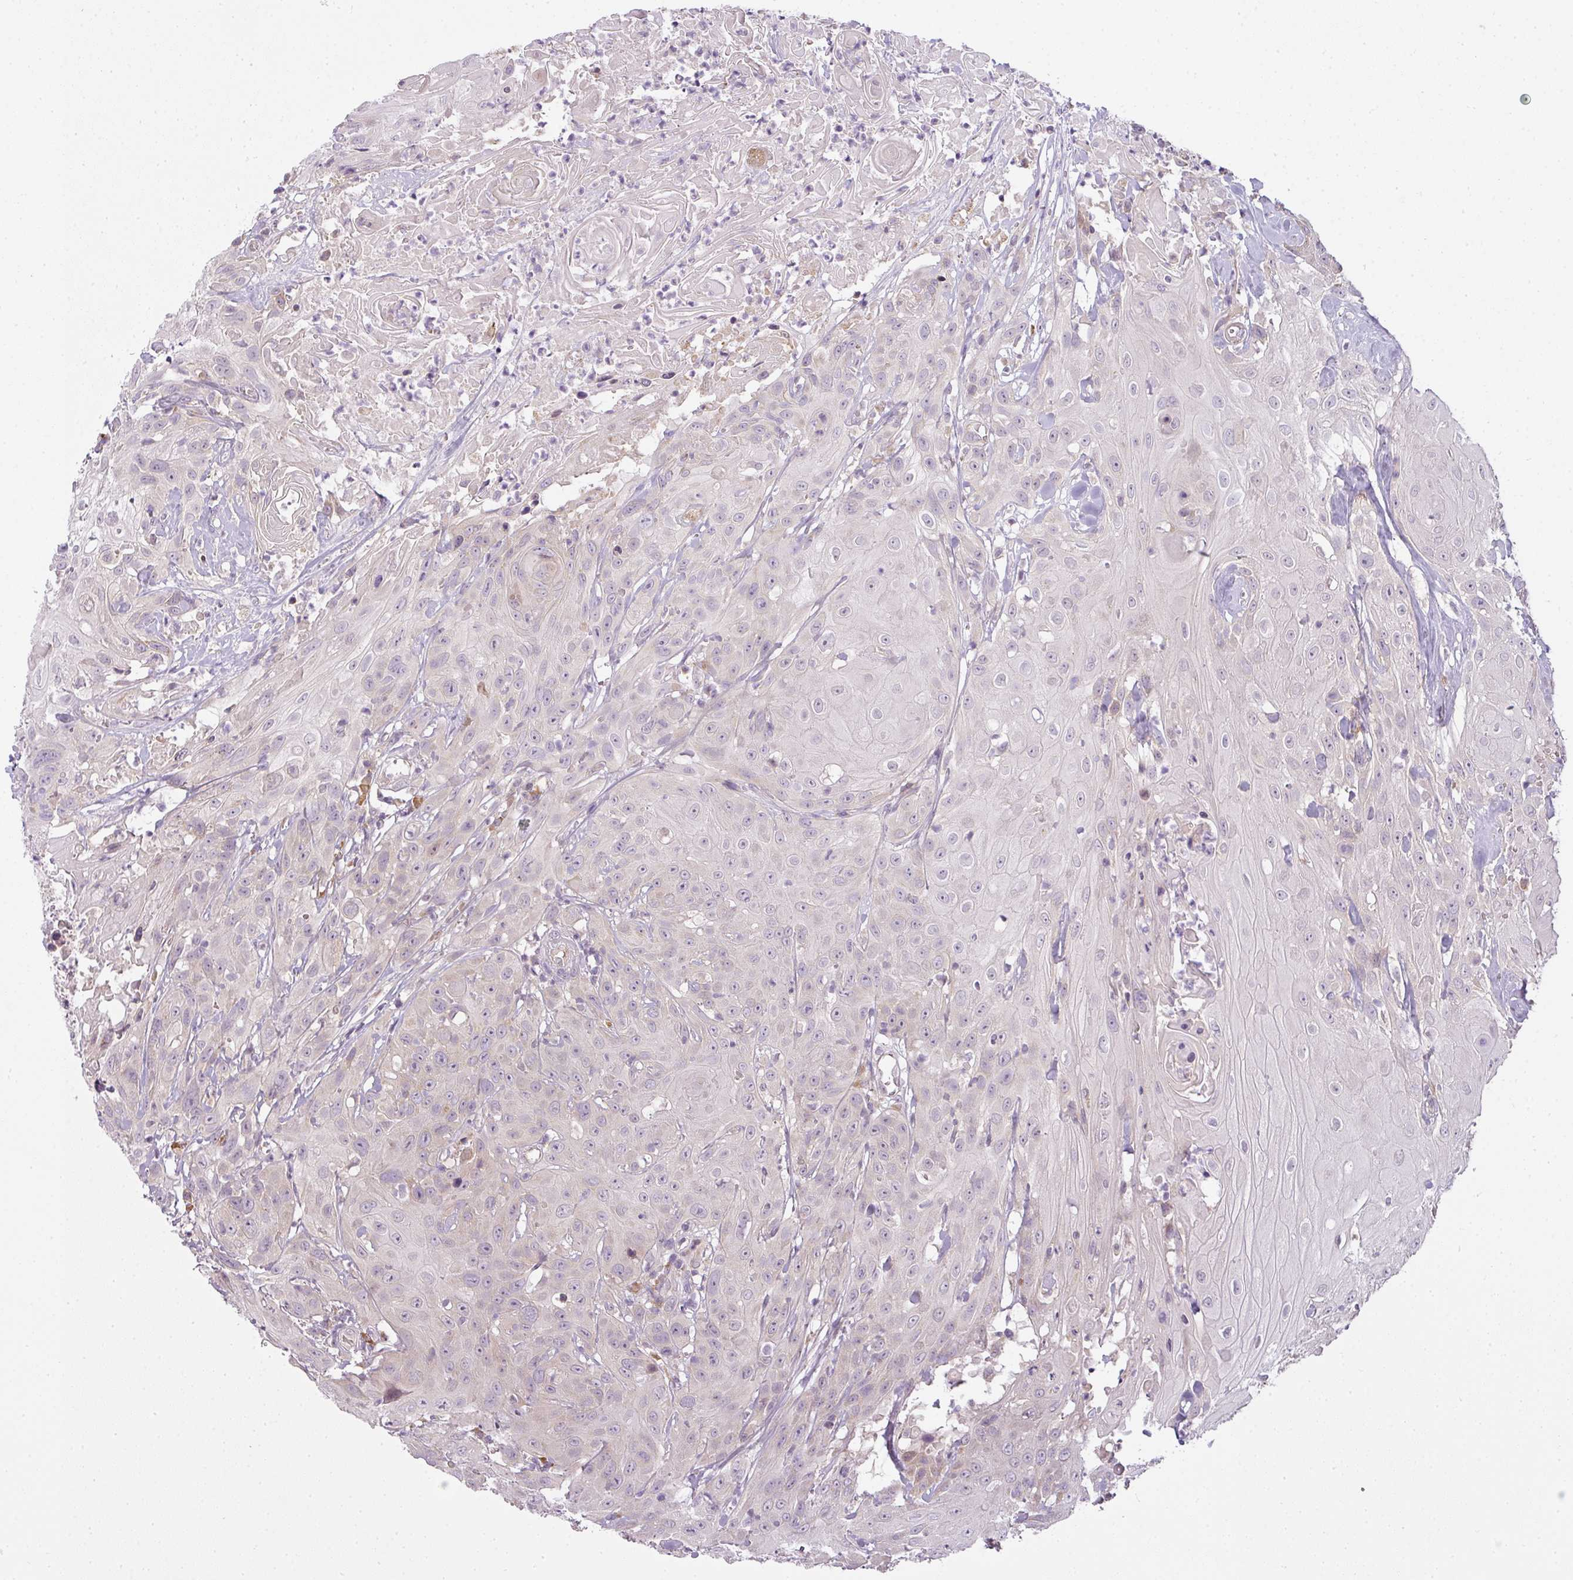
{"staining": {"intensity": "weak", "quantity": "<25%", "location": "cytoplasmic/membranous"}, "tissue": "head and neck cancer", "cell_type": "Tumor cells", "image_type": "cancer", "snomed": [{"axis": "morphology", "description": "Squamous cell carcinoma, NOS"}, {"axis": "topography", "description": "Skin"}, {"axis": "topography", "description": "Head-Neck"}], "caption": "This is an IHC photomicrograph of human head and neck cancer. There is no staining in tumor cells.", "gene": "LY75", "patient": {"sex": "male", "age": 80}}